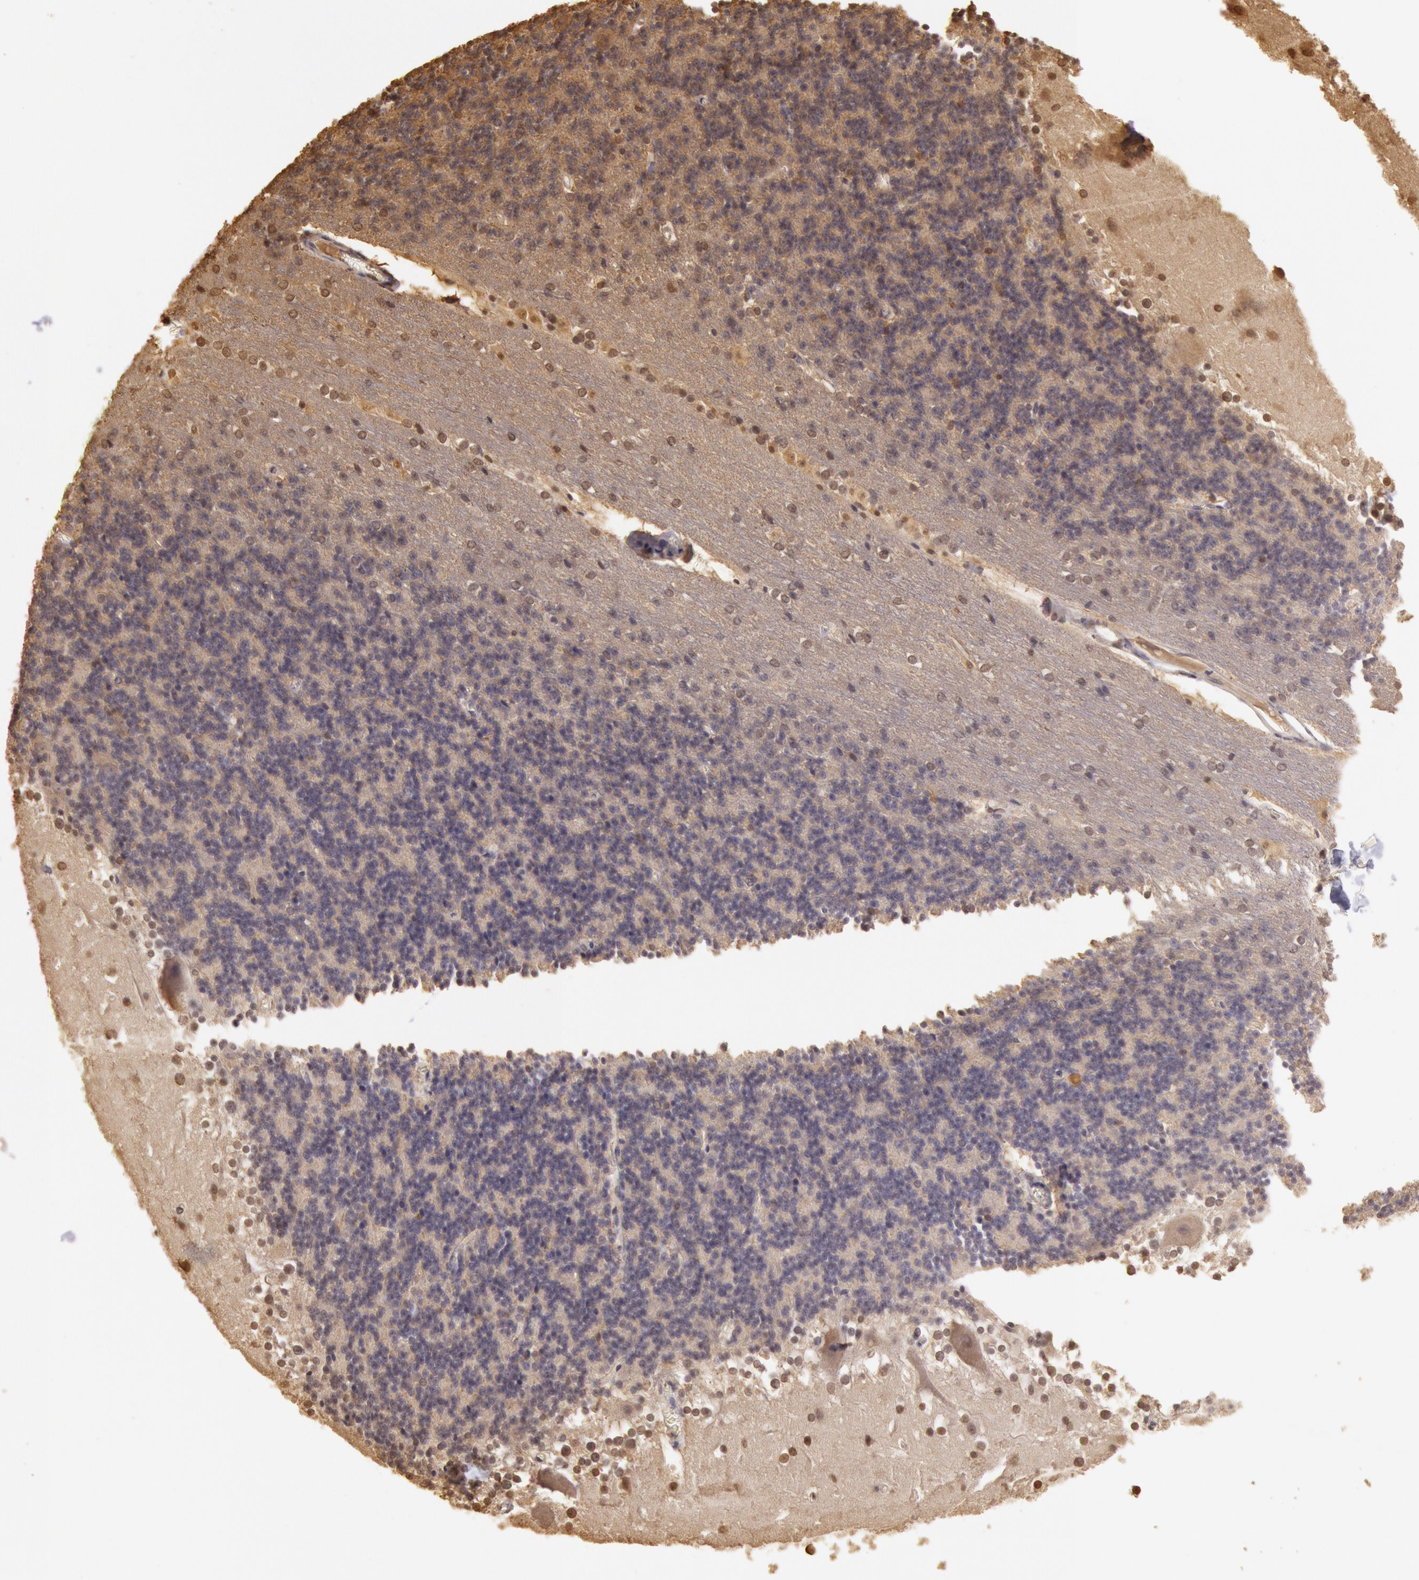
{"staining": {"intensity": "negative", "quantity": "none", "location": "none"}, "tissue": "cerebellum", "cell_type": "Cells in granular layer", "image_type": "normal", "snomed": [{"axis": "morphology", "description": "Normal tissue, NOS"}, {"axis": "topography", "description": "Cerebellum"}], "caption": "DAB immunohistochemical staining of unremarkable human cerebellum shows no significant expression in cells in granular layer.", "gene": "SOD1", "patient": {"sex": "female", "age": 54}}